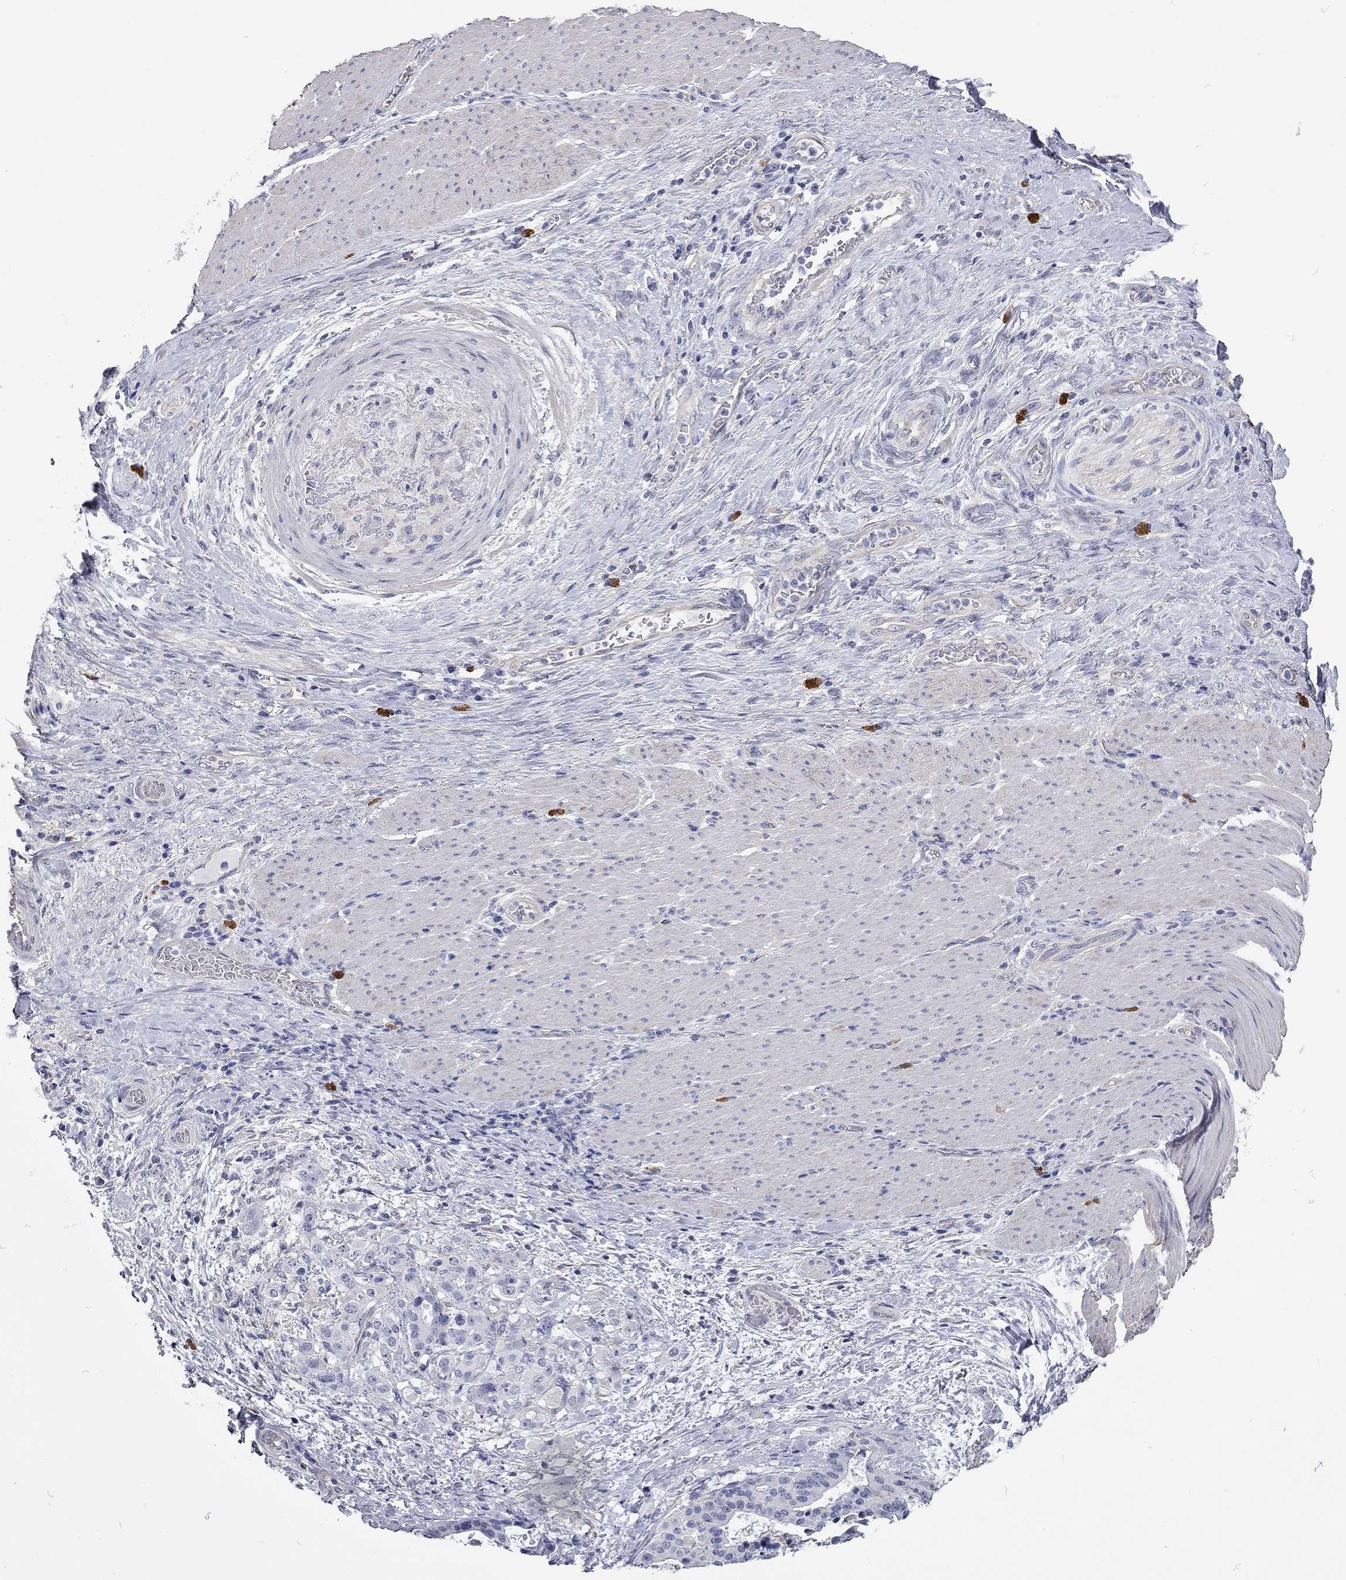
{"staining": {"intensity": "negative", "quantity": "none", "location": "none"}, "tissue": "stomach cancer", "cell_type": "Tumor cells", "image_type": "cancer", "snomed": [{"axis": "morphology", "description": "Adenocarcinoma, NOS"}, {"axis": "topography", "description": "Stomach"}], "caption": "Immunohistochemistry histopathology image of human adenocarcinoma (stomach) stained for a protein (brown), which reveals no staining in tumor cells. (Immunohistochemistry, brightfield microscopy, high magnification).", "gene": "C10orf90", "patient": {"sex": "male", "age": 48}}